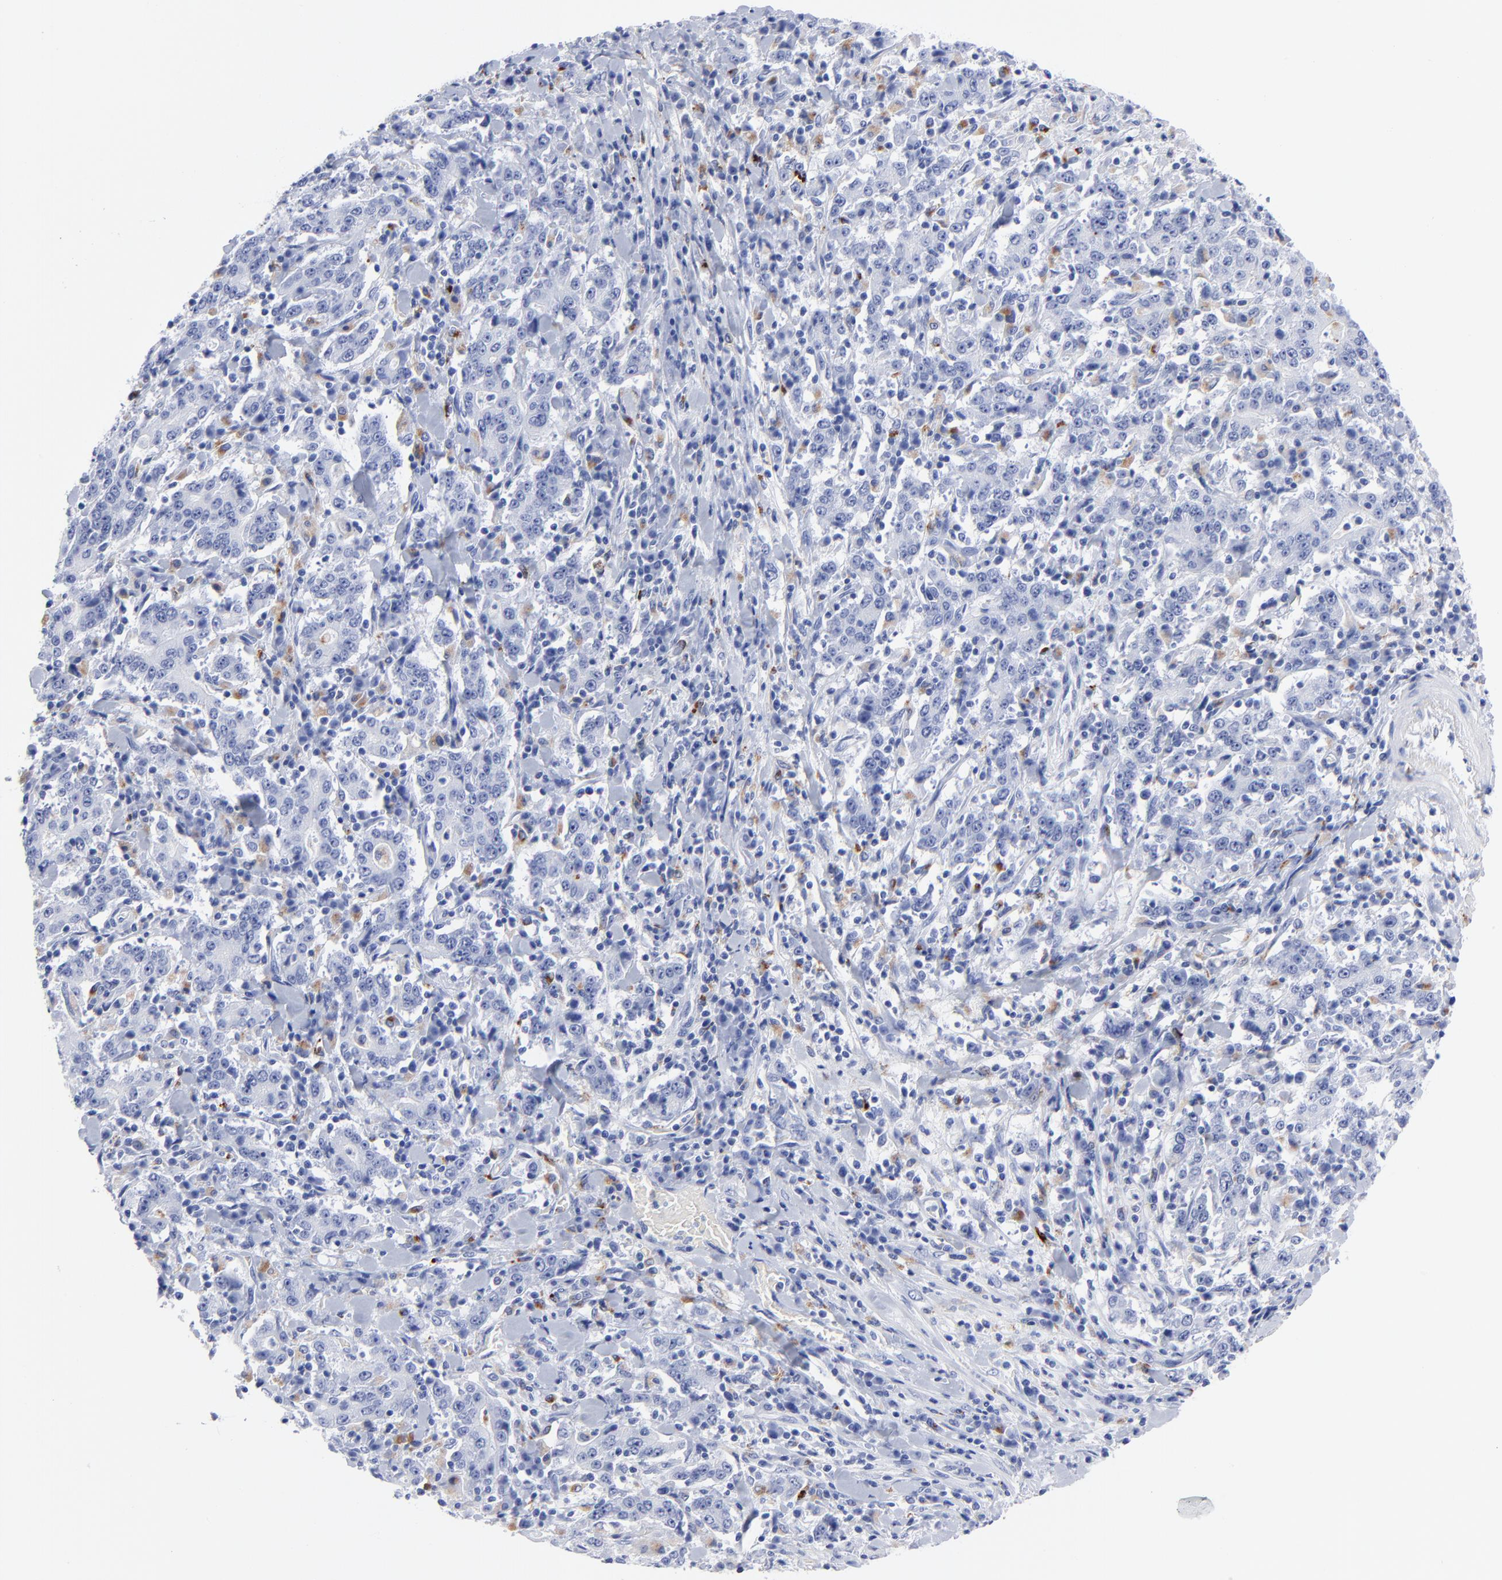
{"staining": {"intensity": "negative", "quantity": "none", "location": "none"}, "tissue": "stomach cancer", "cell_type": "Tumor cells", "image_type": "cancer", "snomed": [{"axis": "morphology", "description": "Normal tissue, NOS"}, {"axis": "morphology", "description": "Adenocarcinoma, NOS"}, {"axis": "topography", "description": "Stomach, upper"}, {"axis": "topography", "description": "Stomach"}], "caption": "DAB immunohistochemical staining of stomach cancer displays no significant positivity in tumor cells.", "gene": "CPVL", "patient": {"sex": "male", "age": 59}}